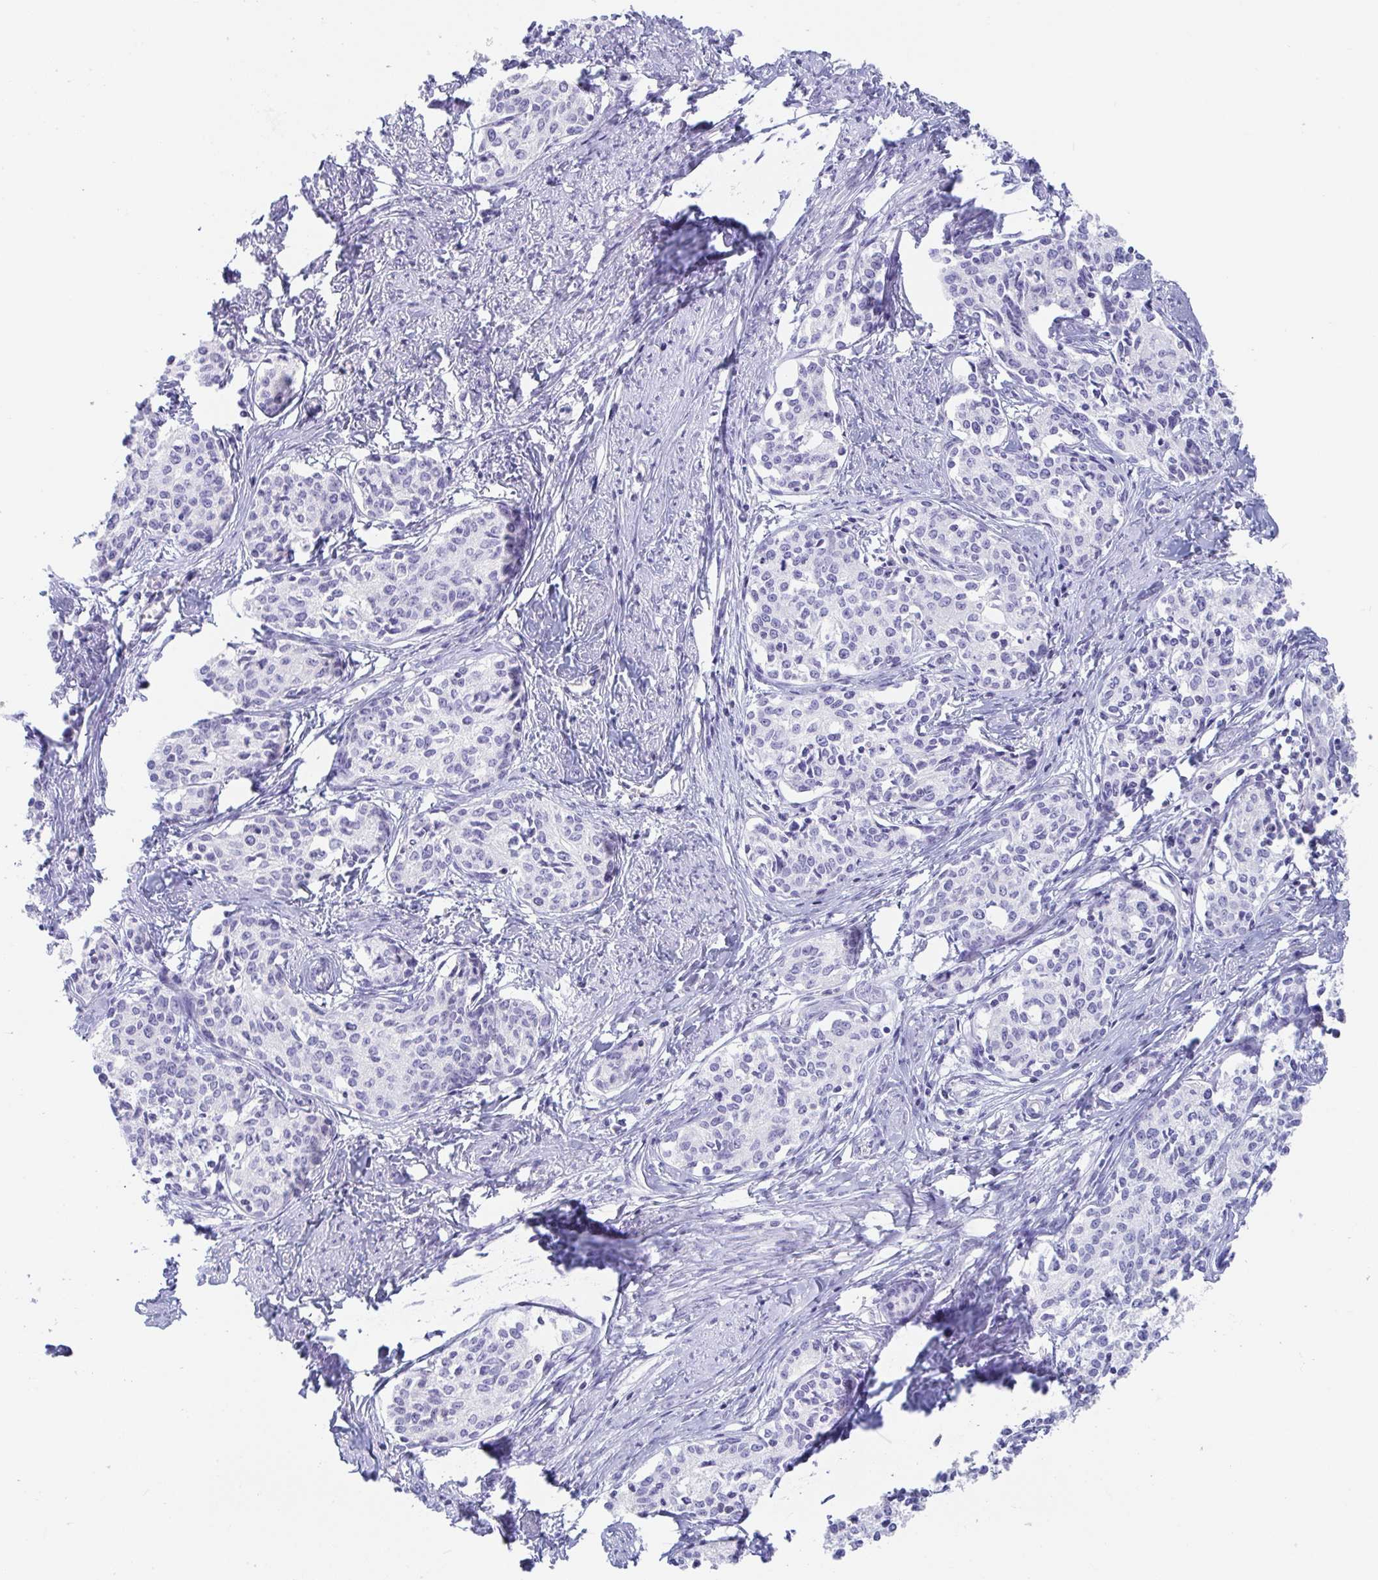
{"staining": {"intensity": "negative", "quantity": "none", "location": "none"}, "tissue": "cervical cancer", "cell_type": "Tumor cells", "image_type": "cancer", "snomed": [{"axis": "morphology", "description": "Squamous cell carcinoma, NOS"}, {"axis": "morphology", "description": "Adenocarcinoma, NOS"}, {"axis": "topography", "description": "Cervix"}], "caption": "This micrograph is of squamous cell carcinoma (cervical) stained with immunohistochemistry (IHC) to label a protein in brown with the nuclei are counter-stained blue. There is no positivity in tumor cells.", "gene": "PLA2G1B", "patient": {"sex": "female", "age": 52}}